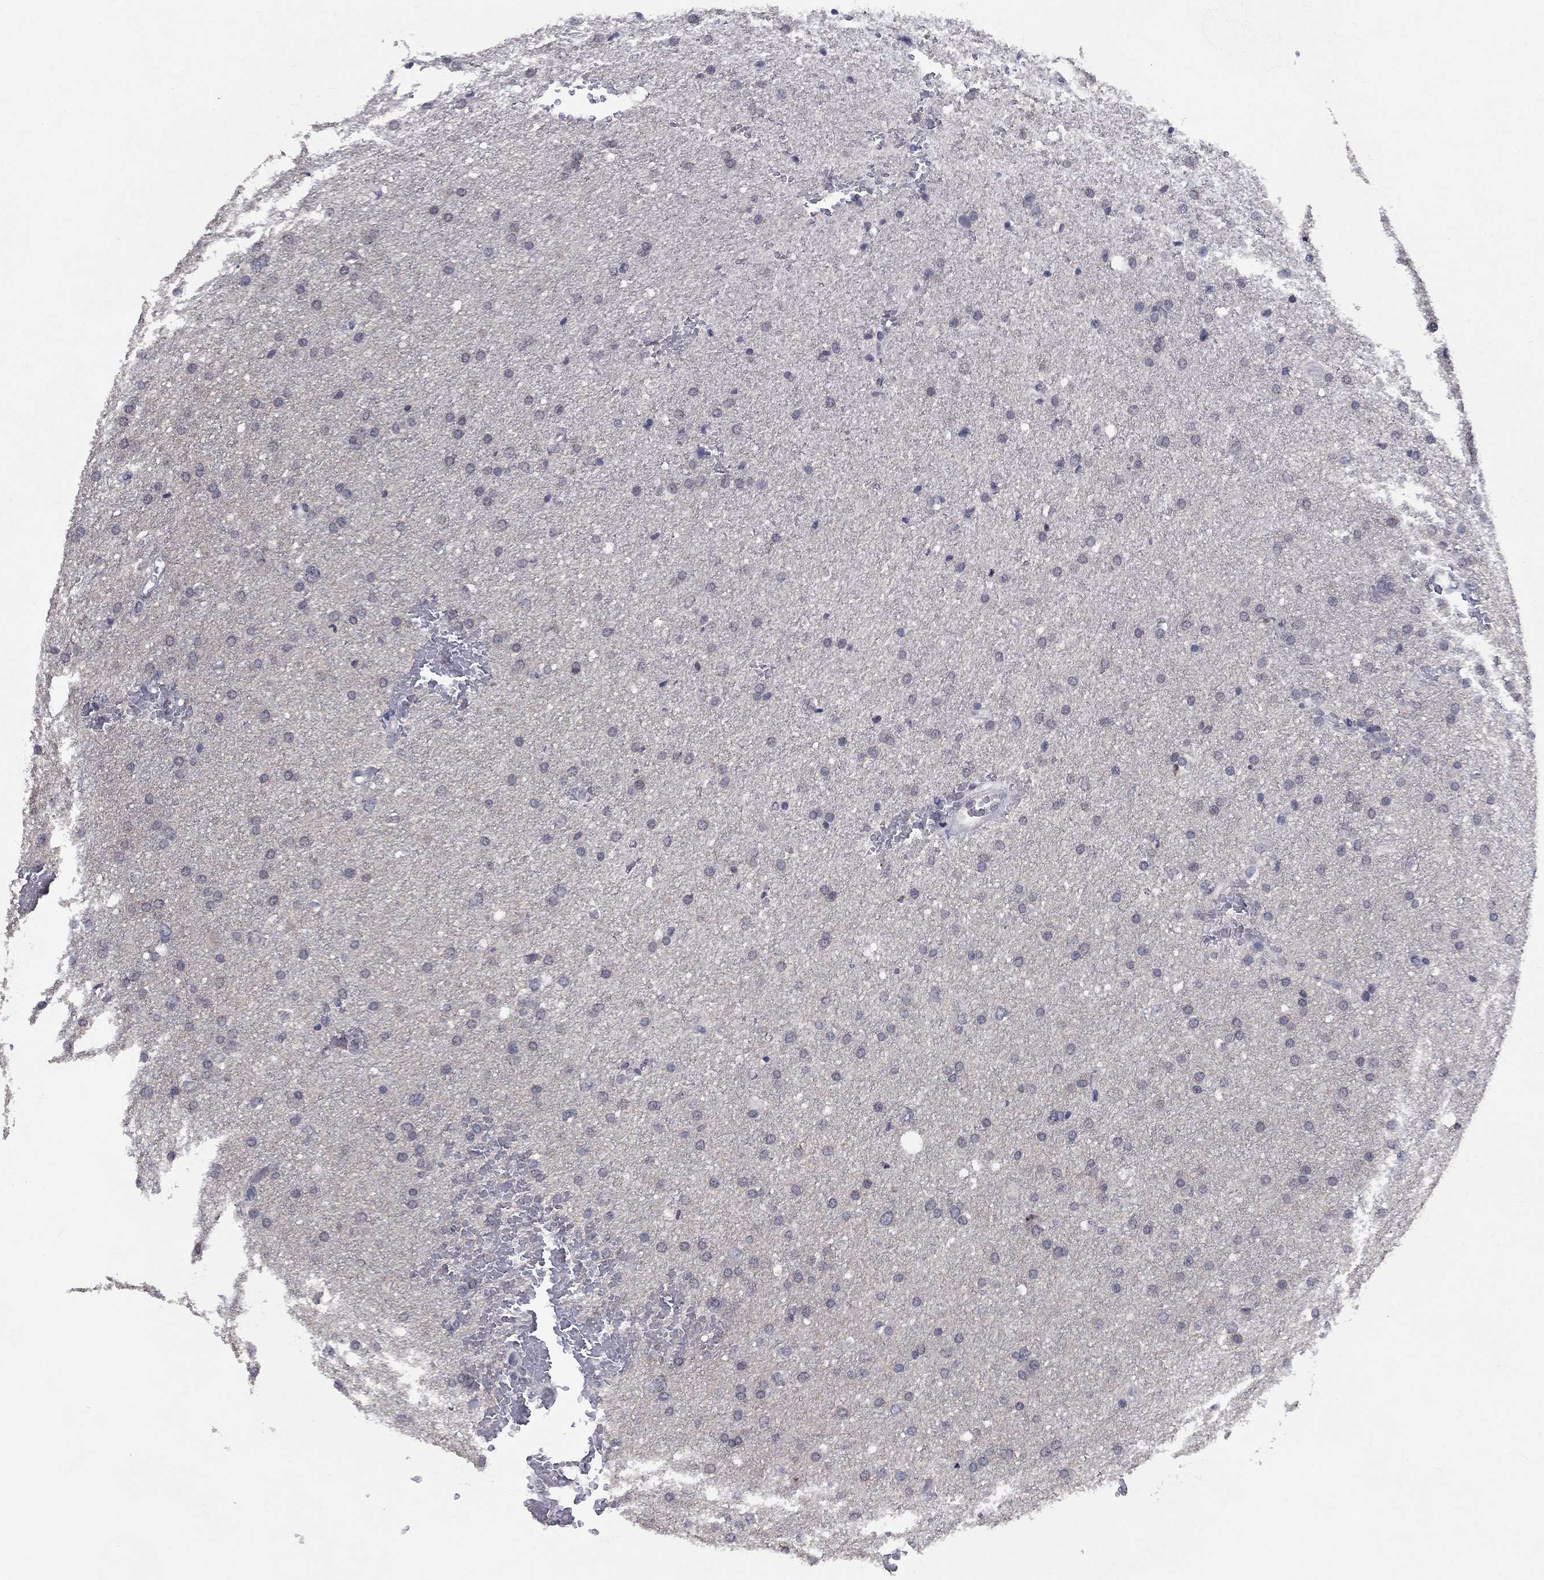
{"staining": {"intensity": "negative", "quantity": "none", "location": "none"}, "tissue": "glioma", "cell_type": "Tumor cells", "image_type": "cancer", "snomed": [{"axis": "morphology", "description": "Glioma, malignant, Low grade"}, {"axis": "topography", "description": "Brain"}], "caption": "The IHC histopathology image has no significant staining in tumor cells of malignant low-grade glioma tissue.", "gene": "SPATA33", "patient": {"sex": "female", "age": 37}}